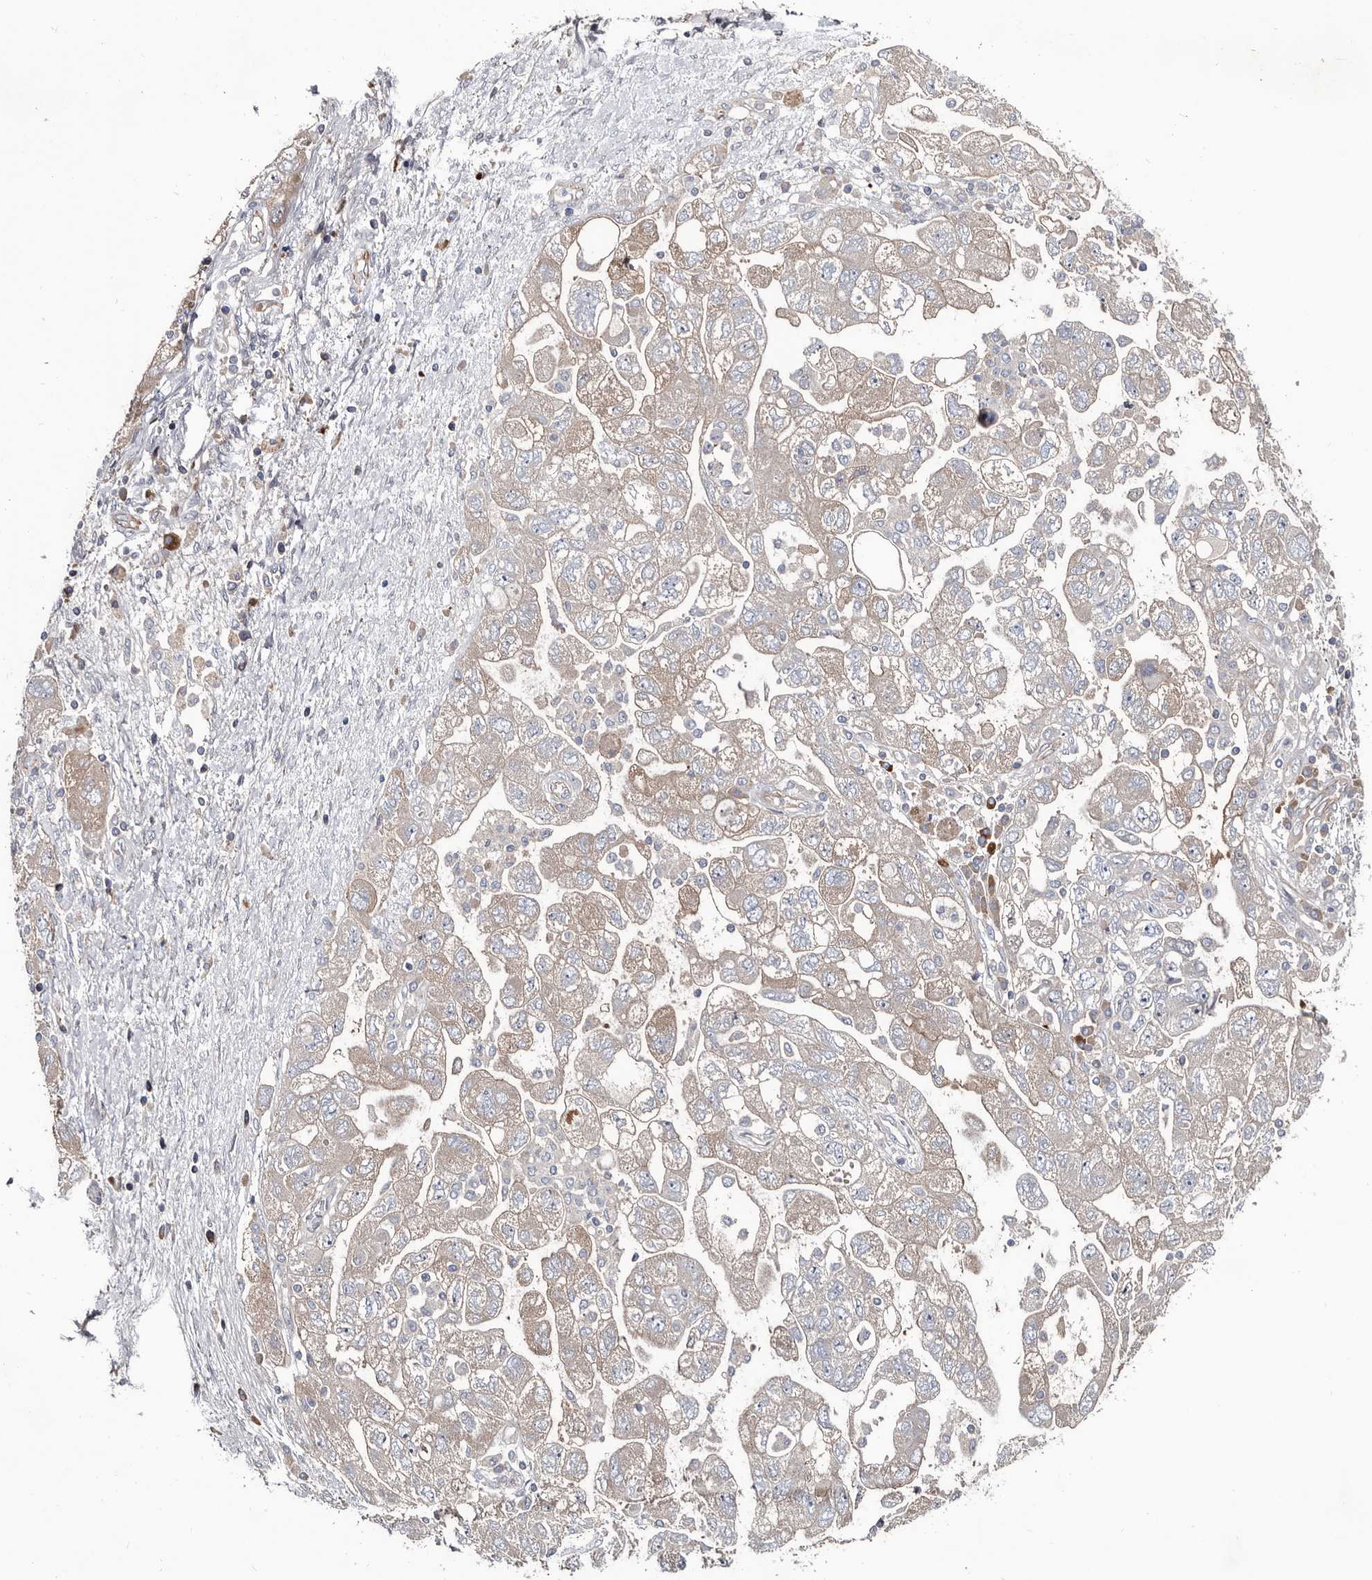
{"staining": {"intensity": "weak", "quantity": "<25%", "location": "cytoplasmic/membranous"}, "tissue": "ovarian cancer", "cell_type": "Tumor cells", "image_type": "cancer", "snomed": [{"axis": "morphology", "description": "Carcinoma, NOS"}, {"axis": "morphology", "description": "Cystadenocarcinoma, serous, NOS"}, {"axis": "topography", "description": "Ovary"}], "caption": "A histopathology image of human ovarian cancer (carcinoma) is negative for staining in tumor cells.", "gene": "TSPAN17", "patient": {"sex": "female", "age": 69}}